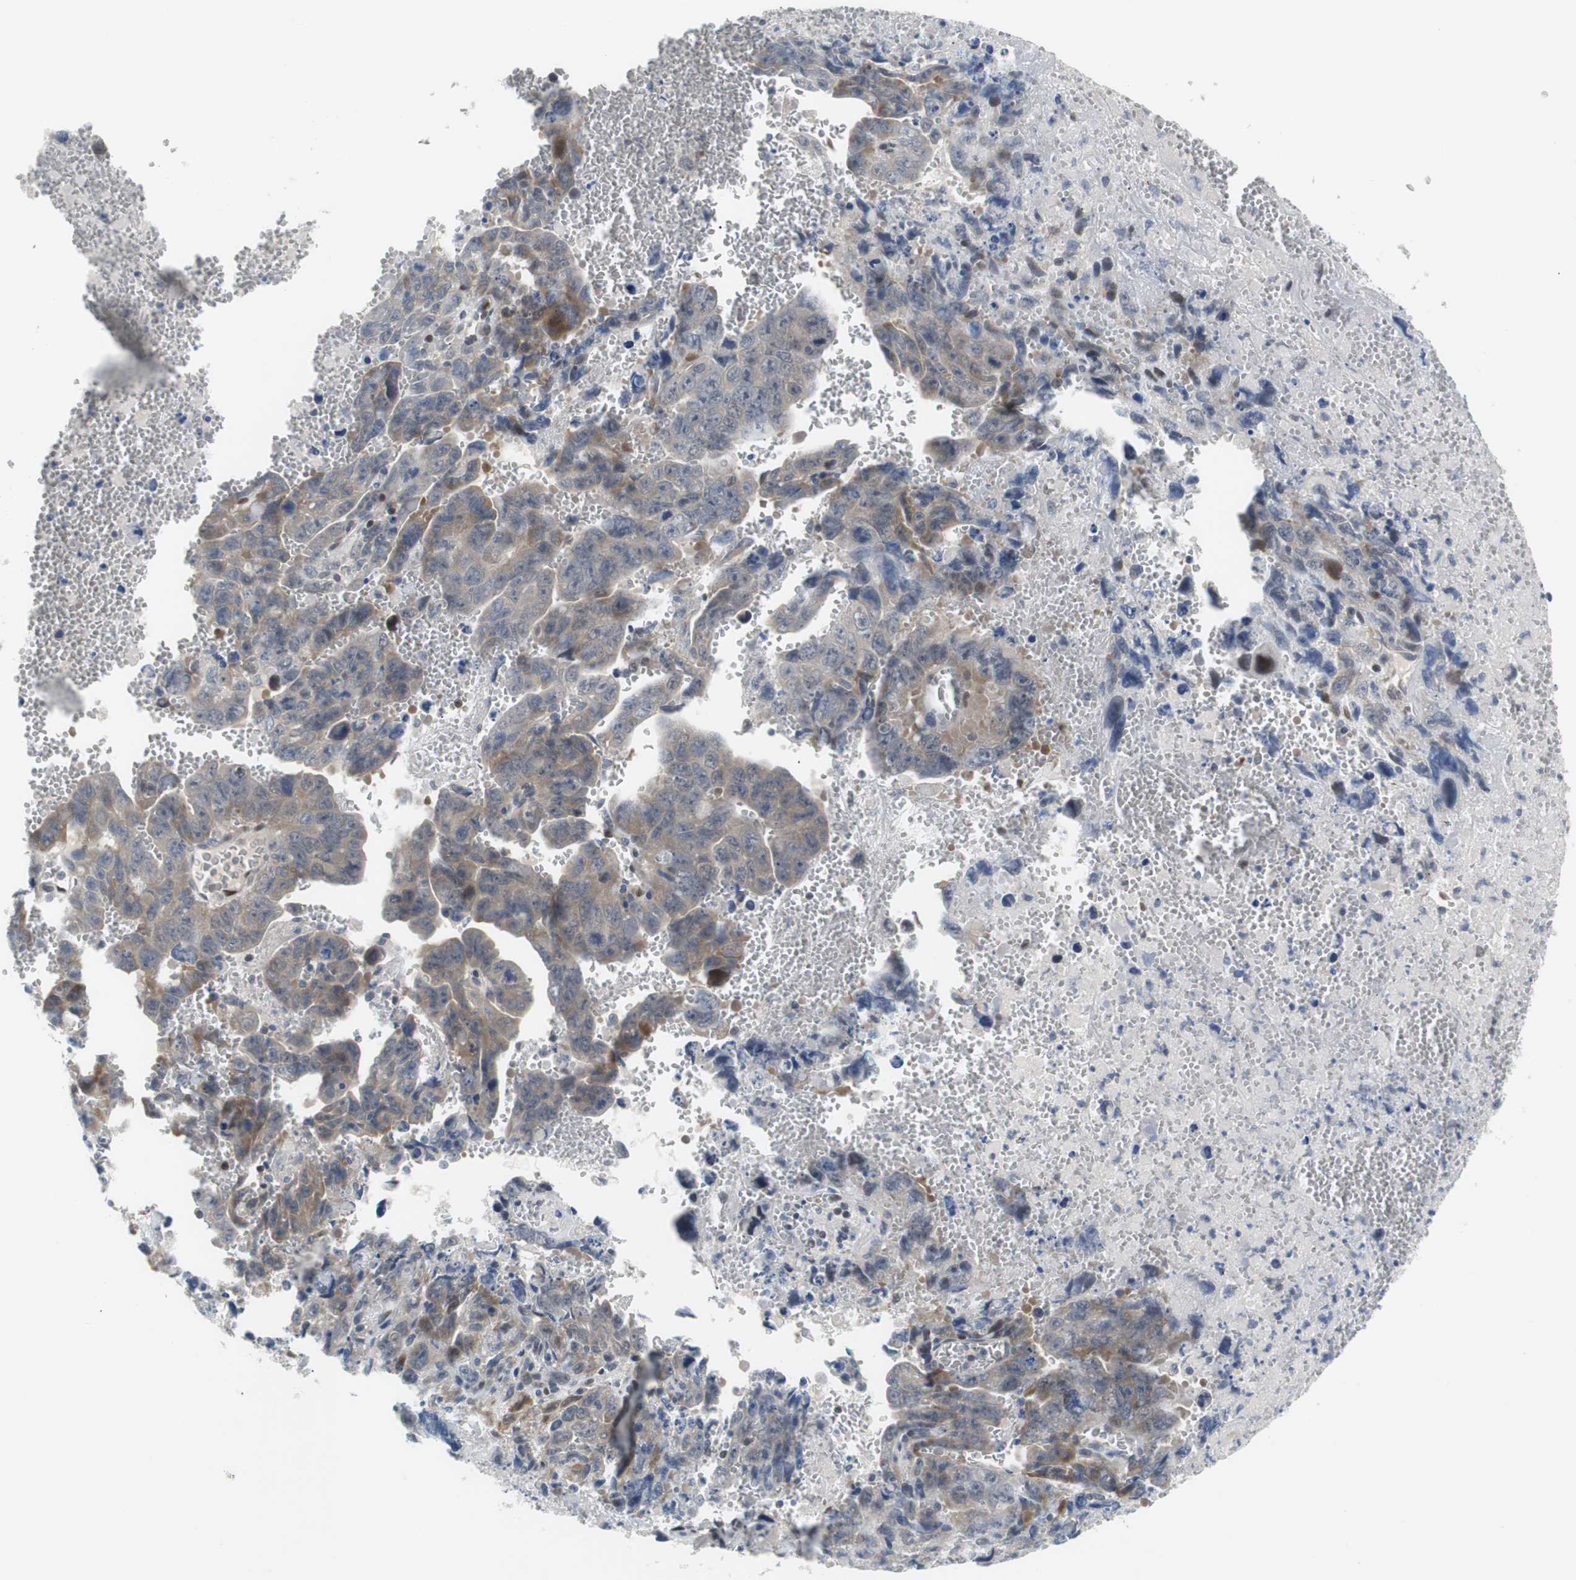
{"staining": {"intensity": "weak", "quantity": "25%-75%", "location": "cytoplasmic/membranous"}, "tissue": "testis cancer", "cell_type": "Tumor cells", "image_type": "cancer", "snomed": [{"axis": "morphology", "description": "Carcinoma, Embryonal, NOS"}, {"axis": "topography", "description": "Testis"}], "caption": "An IHC micrograph of tumor tissue is shown. Protein staining in brown labels weak cytoplasmic/membranous positivity in testis cancer within tumor cells.", "gene": "MAP2K4", "patient": {"sex": "male", "age": 28}}